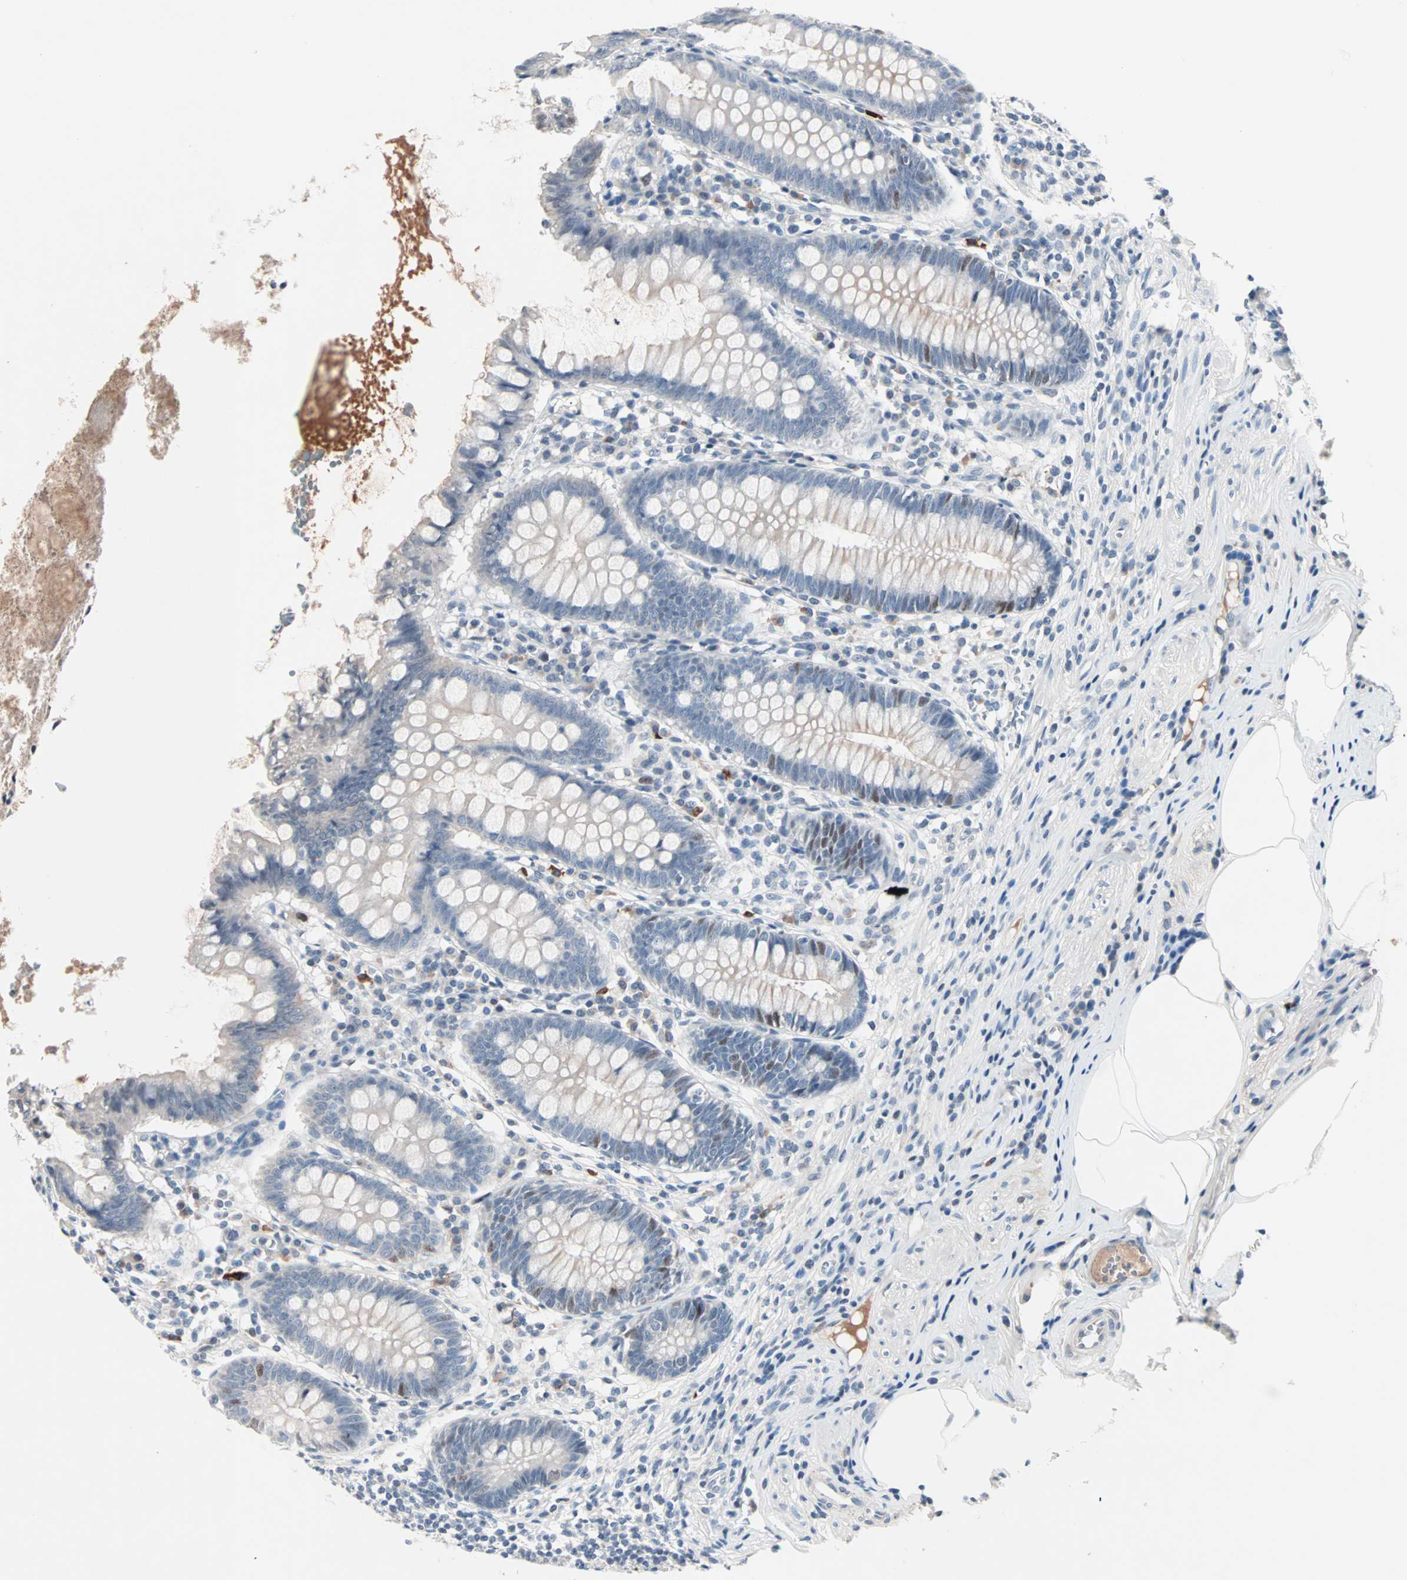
{"staining": {"intensity": "strong", "quantity": "<25%", "location": "nuclear"}, "tissue": "appendix", "cell_type": "Glandular cells", "image_type": "normal", "snomed": [{"axis": "morphology", "description": "Normal tissue, NOS"}, {"axis": "topography", "description": "Appendix"}], "caption": "Benign appendix exhibits strong nuclear expression in about <25% of glandular cells (Stains: DAB in brown, nuclei in blue, Microscopy: brightfield microscopy at high magnification)..", "gene": "CCNE2", "patient": {"sex": "female", "age": 50}}